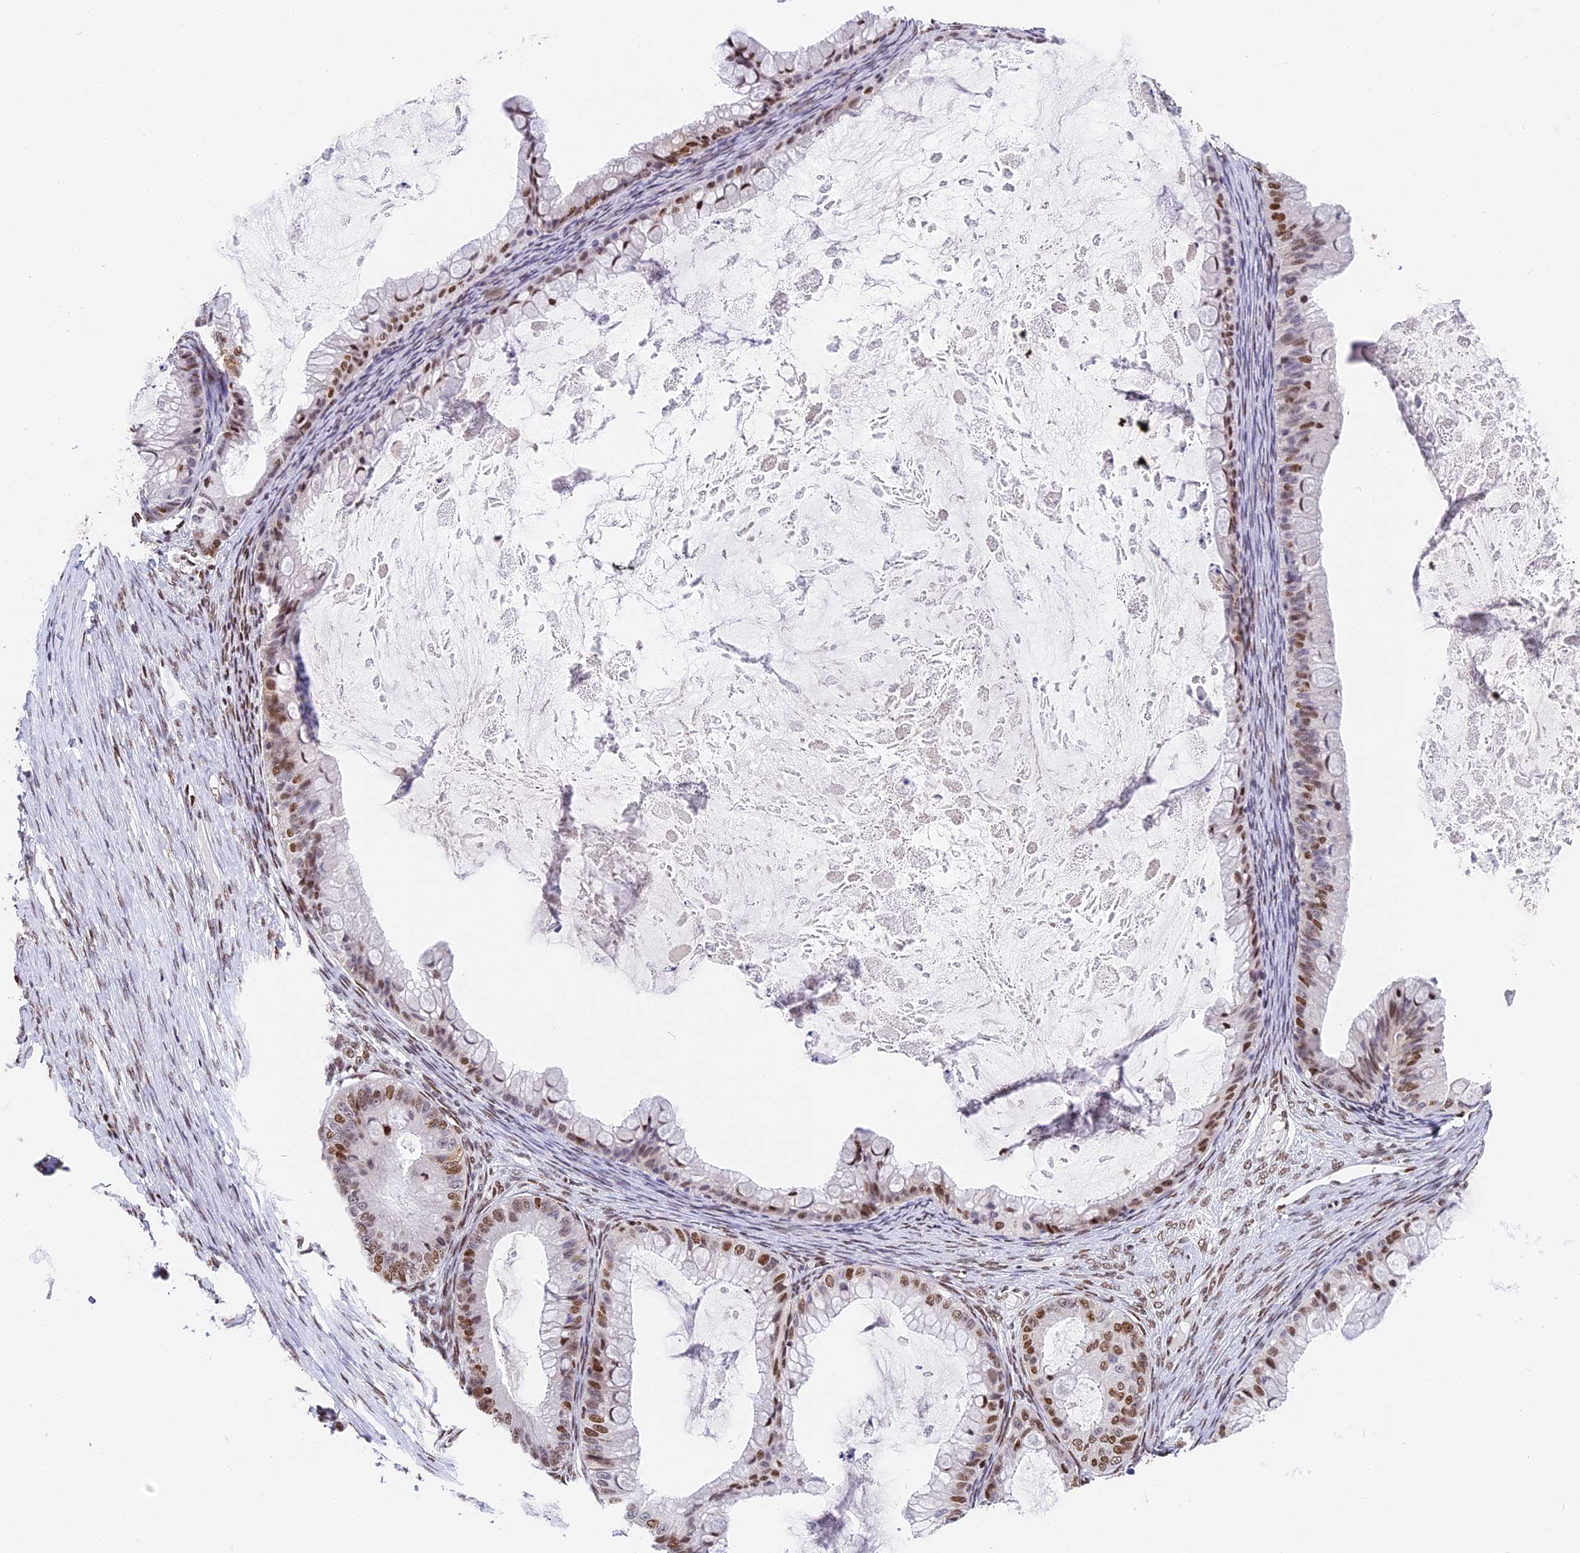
{"staining": {"intensity": "moderate", "quantity": "25%-75%", "location": "nuclear"}, "tissue": "ovarian cancer", "cell_type": "Tumor cells", "image_type": "cancer", "snomed": [{"axis": "morphology", "description": "Cystadenocarcinoma, mucinous, NOS"}, {"axis": "topography", "description": "Ovary"}], "caption": "Human ovarian cancer (mucinous cystadenocarcinoma) stained for a protein (brown) reveals moderate nuclear positive staining in approximately 25%-75% of tumor cells.", "gene": "SBNO1", "patient": {"sex": "female", "age": 35}}